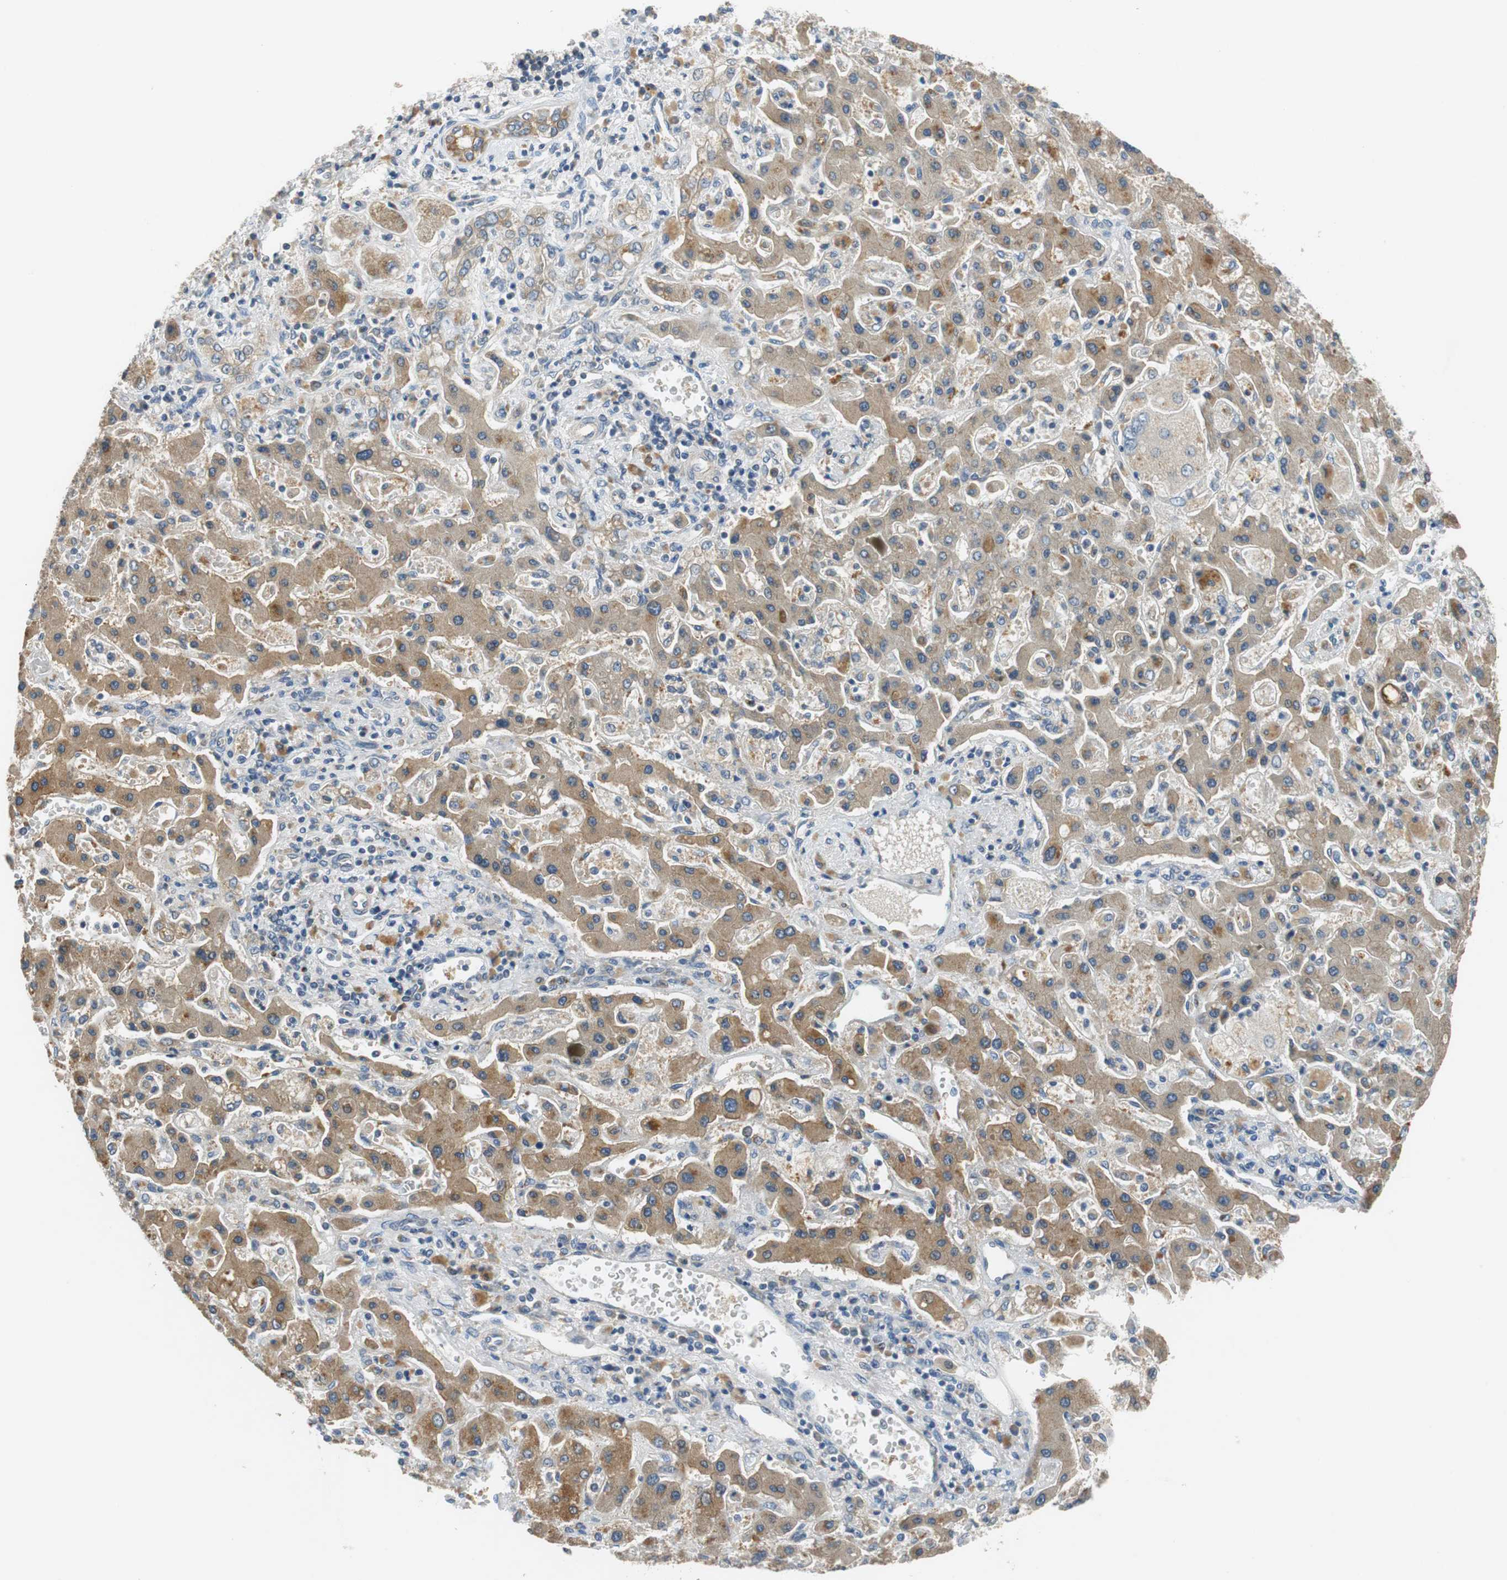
{"staining": {"intensity": "weak", "quantity": ">75%", "location": "cytoplasmic/membranous"}, "tissue": "liver cancer", "cell_type": "Tumor cells", "image_type": "cancer", "snomed": [{"axis": "morphology", "description": "Cholangiocarcinoma"}, {"axis": "topography", "description": "Liver"}], "caption": "A brown stain highlights weak cytoplasmic/membranous staining of a protein in human cholangiocarcinoma (liver) tumor cells.", "gene": "FADS2", "patient": {"sex": "male", "age": 50}}